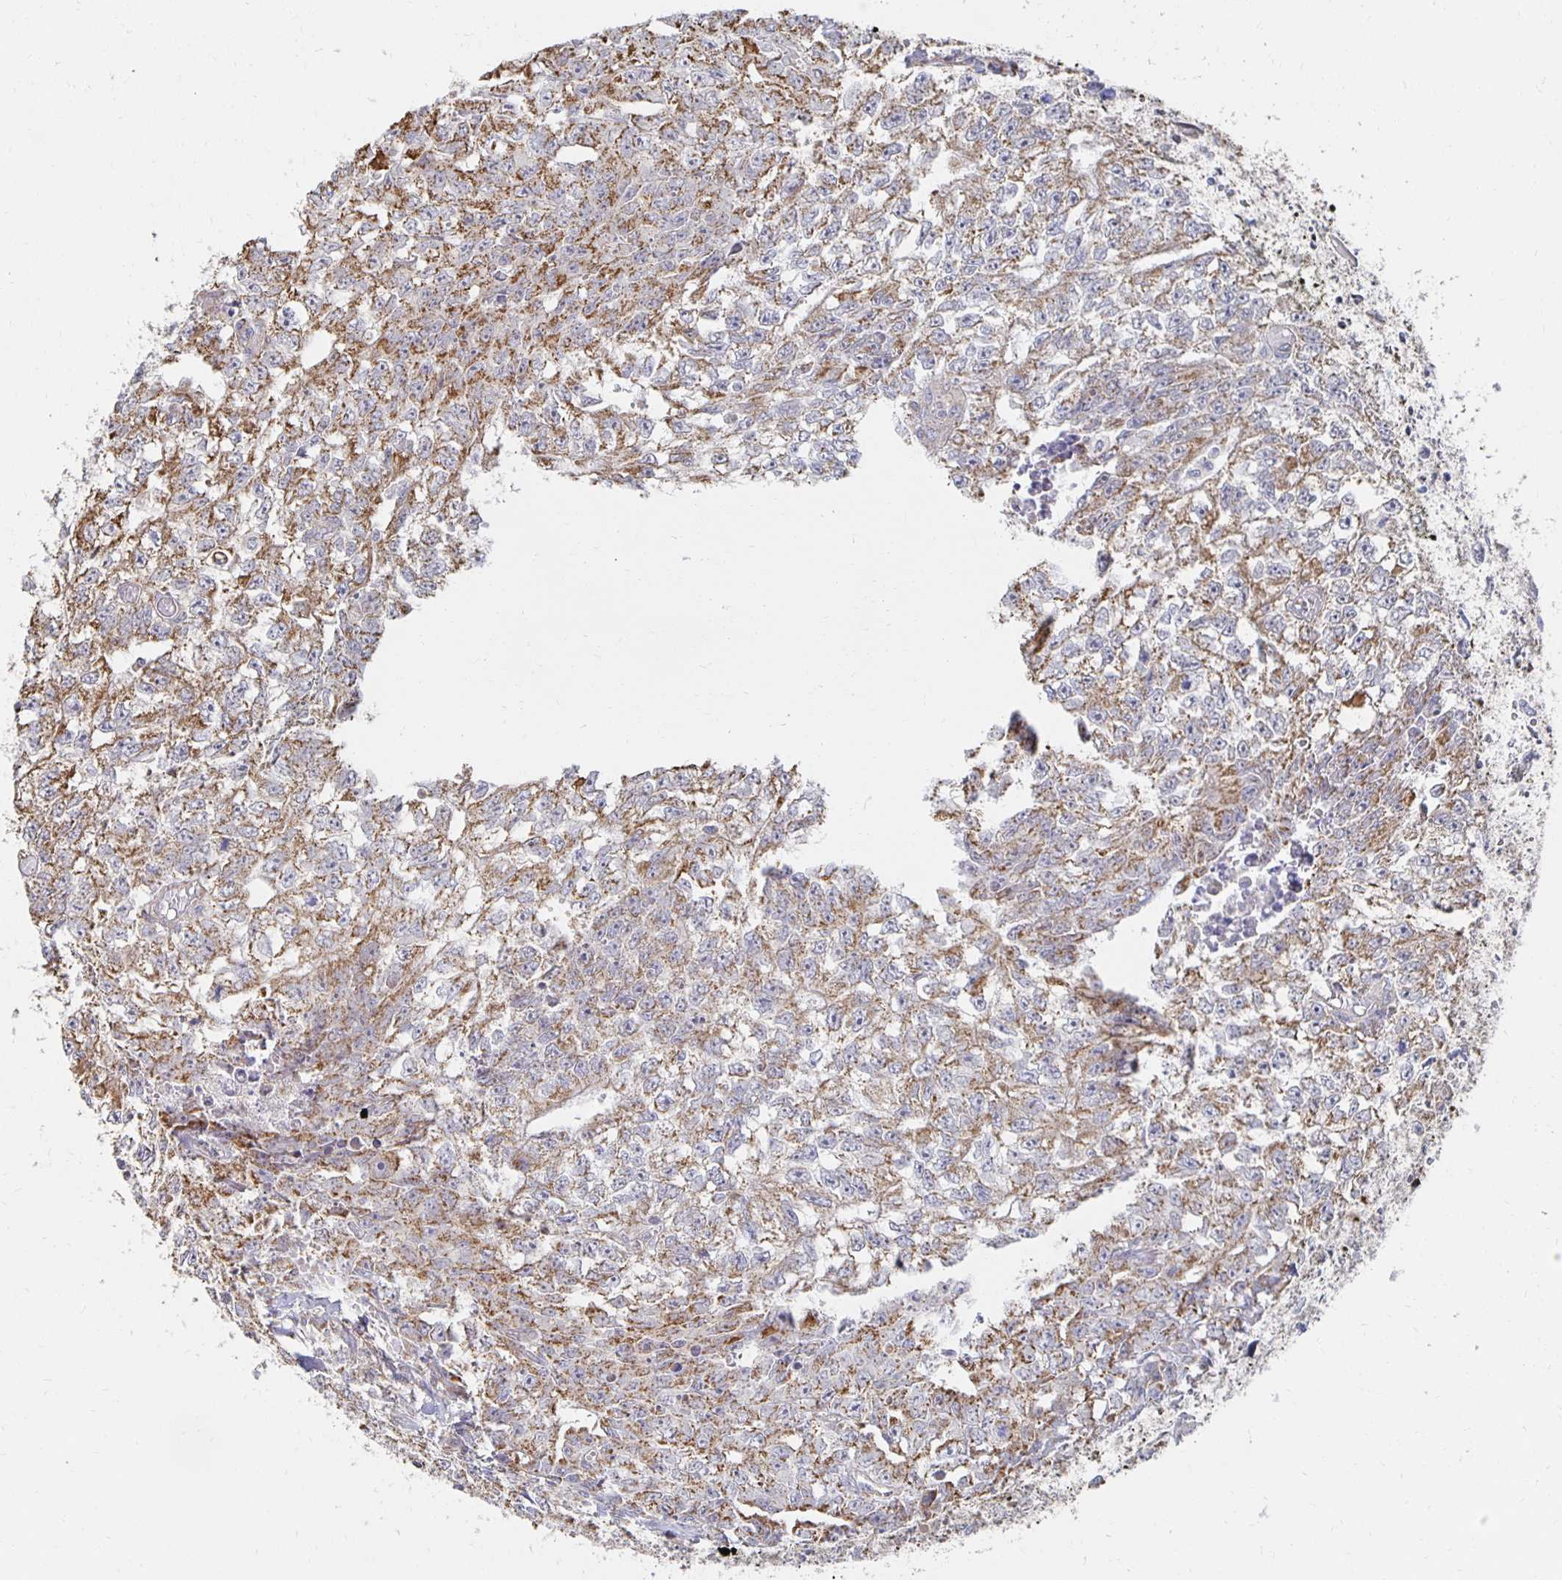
{"staining": {"intensity": "moderate", "quantity": "25%-75%", "location": "cytoplasmic/membranous"}, "tissue": "testis cancer", "cell_type": "Tumor cells", "image_type": "cancer", "snomed": [{"axis": "morphology", "description": "Carcinoma, Embryonal, NOS"}, {"axis": "morphology", "description": "Teratoma, malignant, NOS"}, {"axis": "topography", "description": "Testis"}], "caption": "Moderate cytoplasmic/membranous positivity is present in about 25%-75% of tumor cells in malignant teratoma (testis). (Brightfield microscopy of DAB IHC at high magnification).", "gene": "NKX2-8", "patient": {"sex": "male", "age": 24}}